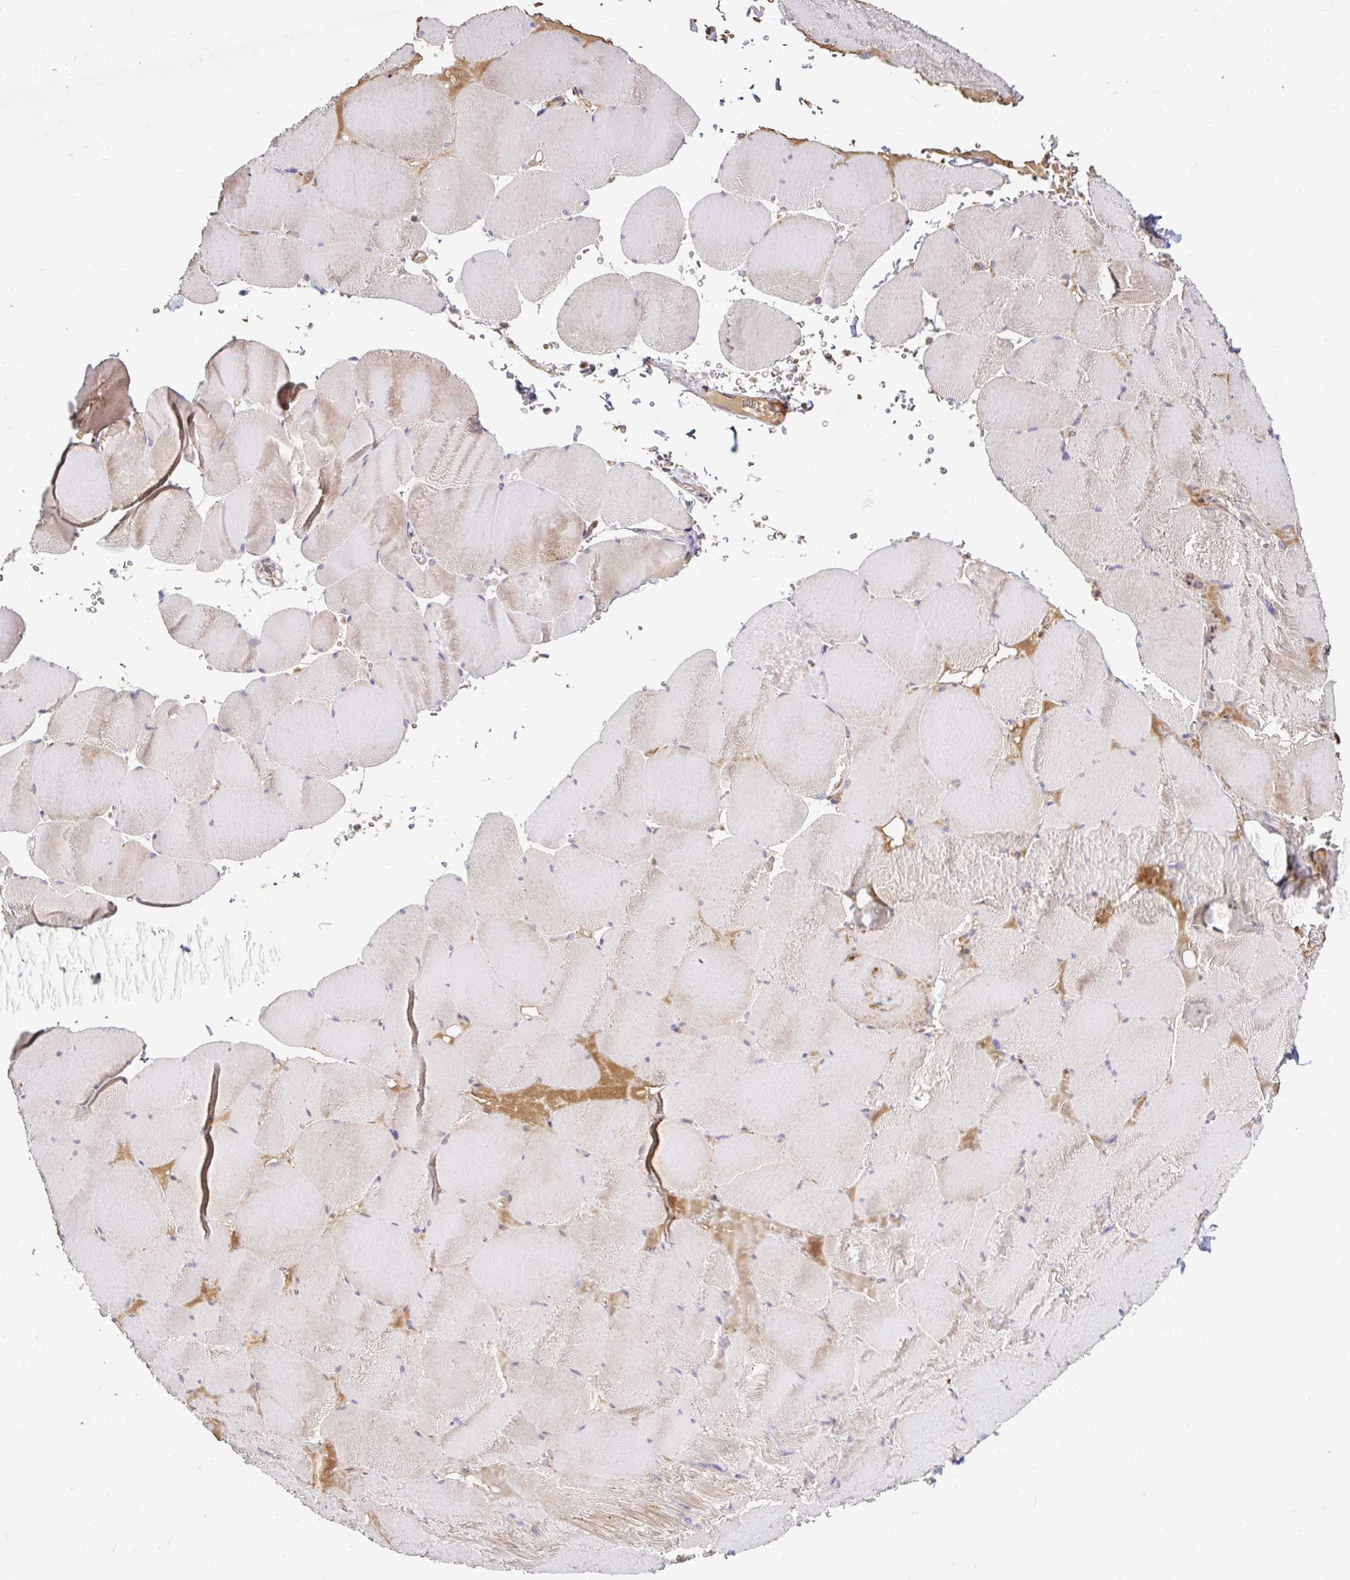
{"staining": {"intensity": "weak", "quantity": "25%-75%", "location": "cytoplasmic/membranous"}, "tissue": "skeletal muscle", "cell_type": "Myocytes", "image_type": "normal", "snomed": [{"axis": "morphology", "description": "Normal tissue, NOS"}, {"axis": "topography", "description": "Skeletal muscle"}, {"axis": "topography", "description": "Head-Neck"}], "caption": "This histopathology image exhibits immunohistochemistry staining of normal human skeletal muscle, with low weak cytoplasmic/membranous expression in about 25%-75% of myocytes.", "gene": "ARHGEF37", "patient": {"sex": "male", "age": 66}}